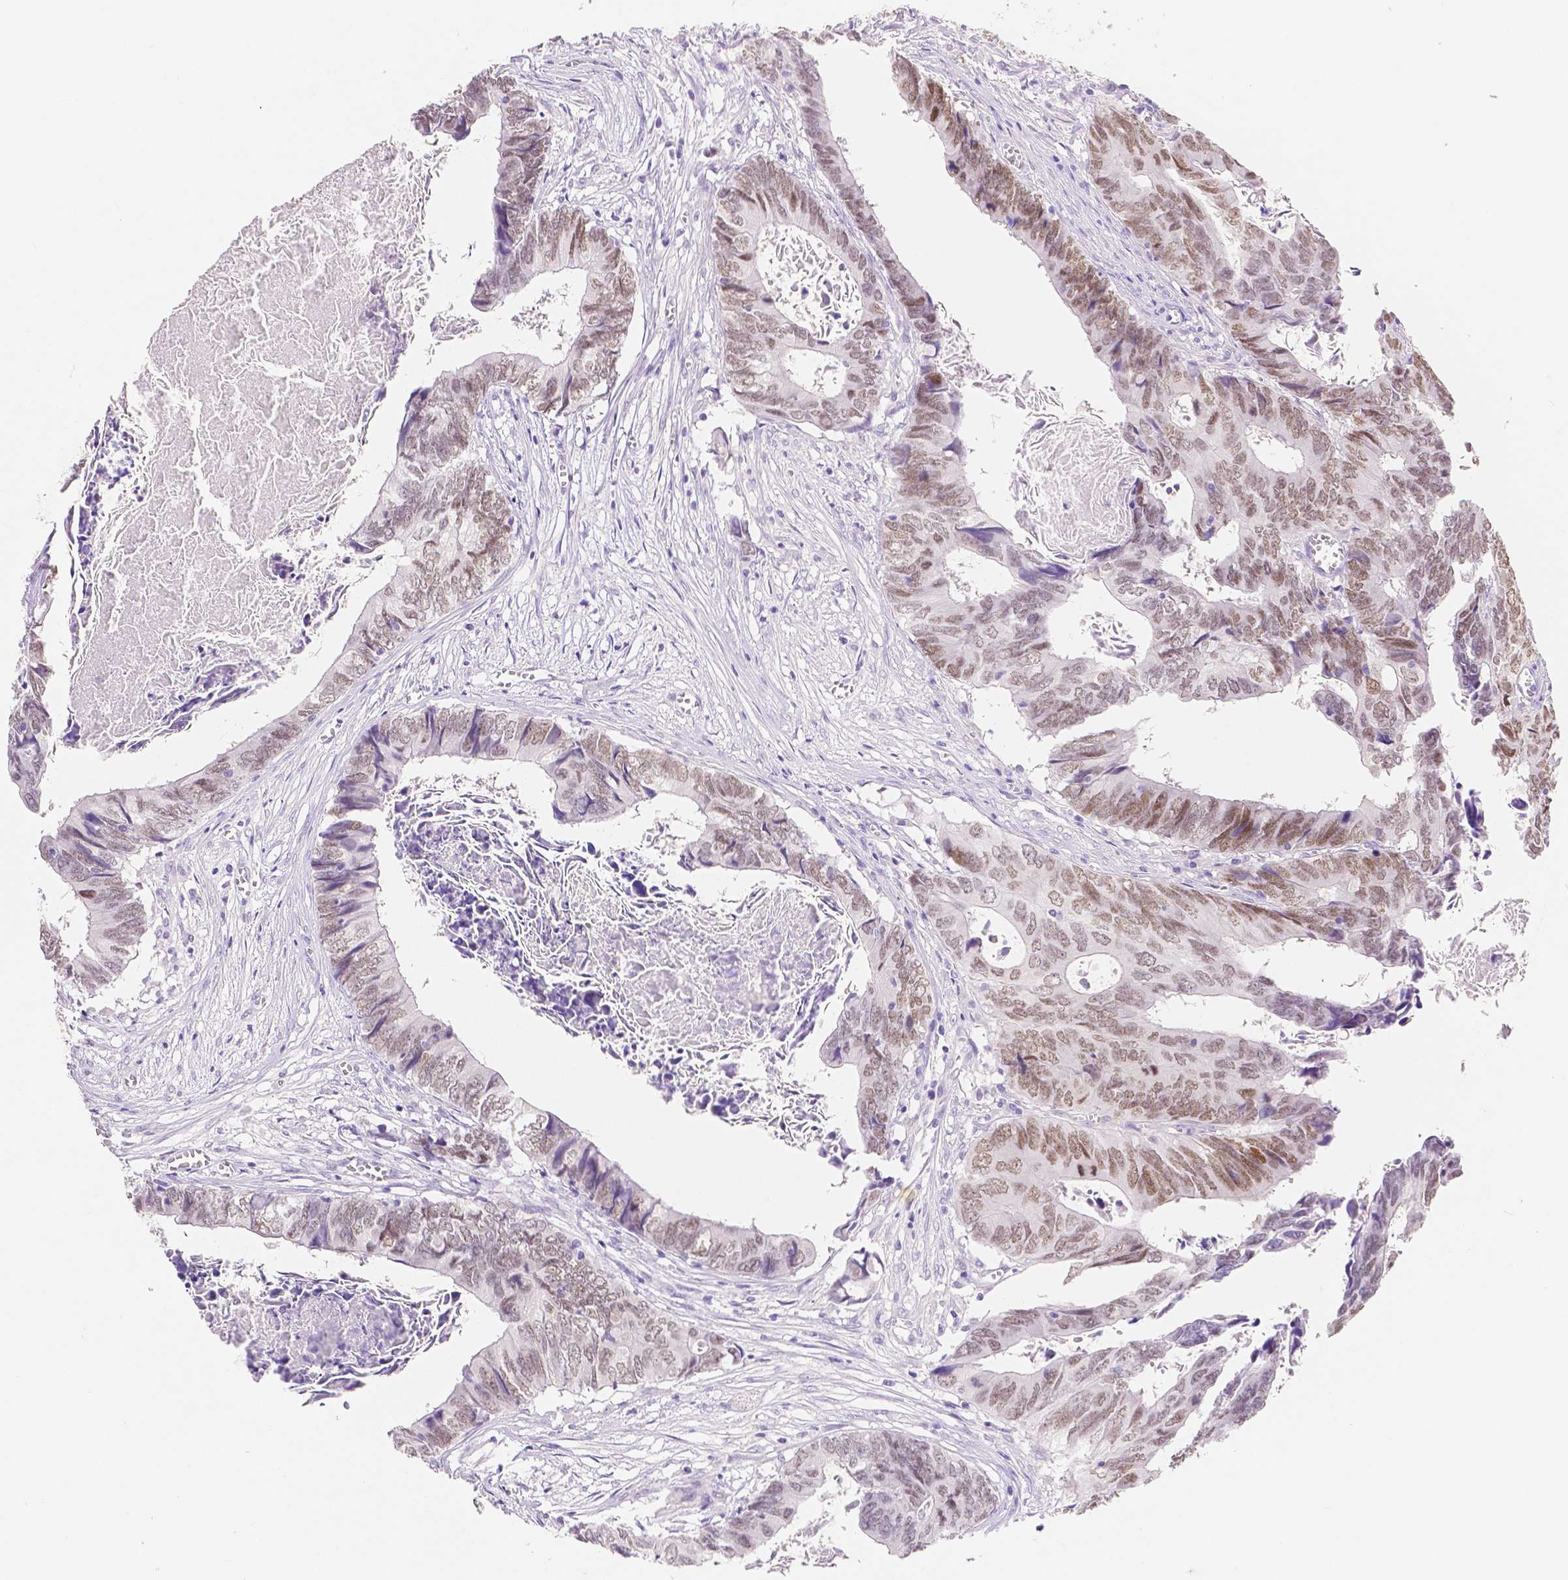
{"staining": {"intensity": "moderate", "quantity": "25%-75%", "location": "nuclear"}, "tissue": "colorectal cancer", "cell_type": "Tumor cells", "image_type": "cancer", "snomed": [{"axis": "morphology", "description": "Adenocarcinoma, NOS"}, {"axis": "topography", "description": "Colon"}], "caption": "High-power microscopy captured an immunohistochemistry image of colorectal adenocarcinoma, revealing moderate nuclear expression in approximately 25%-75% of tumor cells. (IHC, brightfield microscopy, high magnification).", "gene": "HNF1B", "patient": {"sex": "female", "age": 82}}